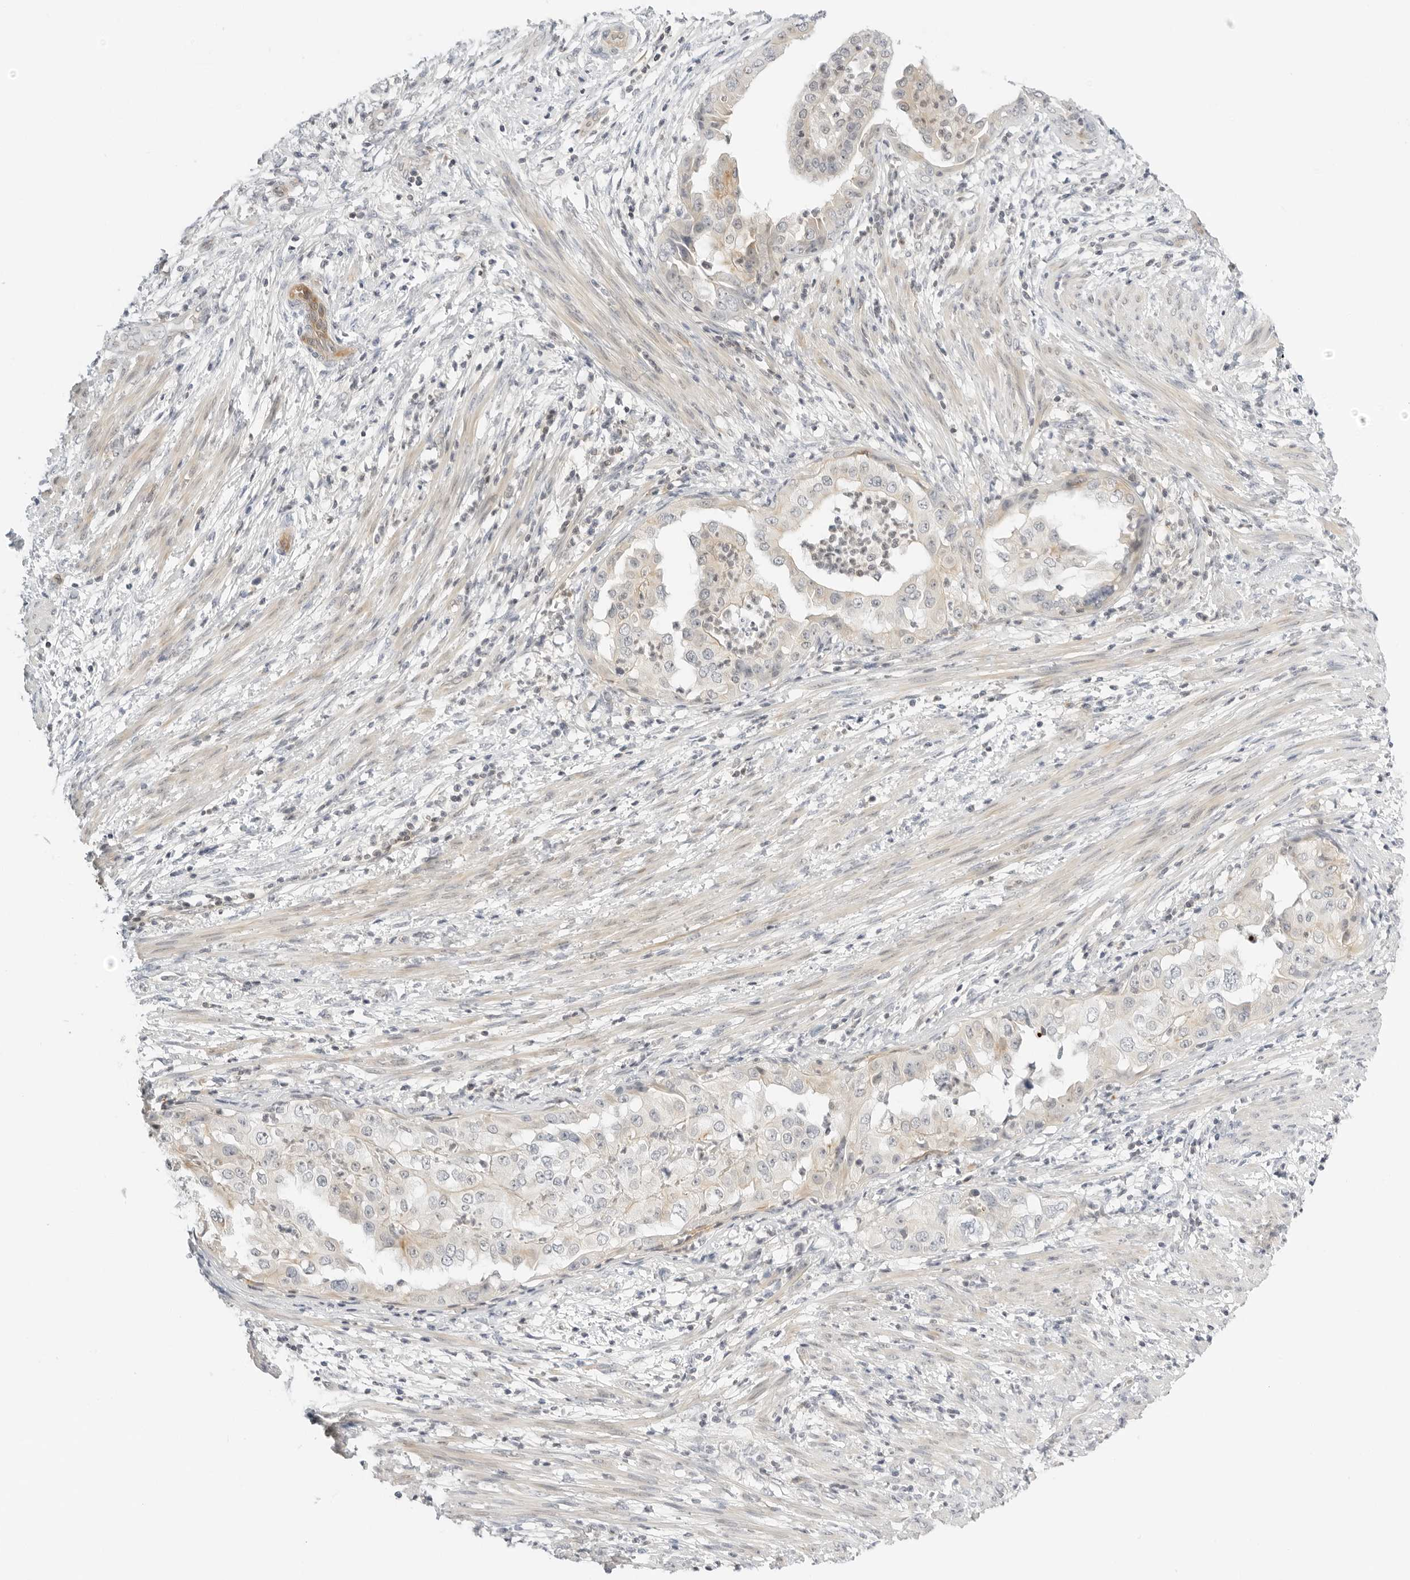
{"staining": {"intensity": "negative", "quantity": "none", "location": "none"}, "tissue": "endometrial cancer", "cell_type": "Tumor cells", "image_type": "cancer", "snomed": [{"axis": "morphology", "description": "Adenocarcinoma, NOS"}, {"axis": "topography", "description": "Endometrium"}], "caption": "A photomicrograph of human endometrial cancer is negative for staining in tumor cells. (DAB immunohistochemistry (IHC), high magnification).", "gene": "OSCP1", "patient": {"sex": "female", "age": 85}}